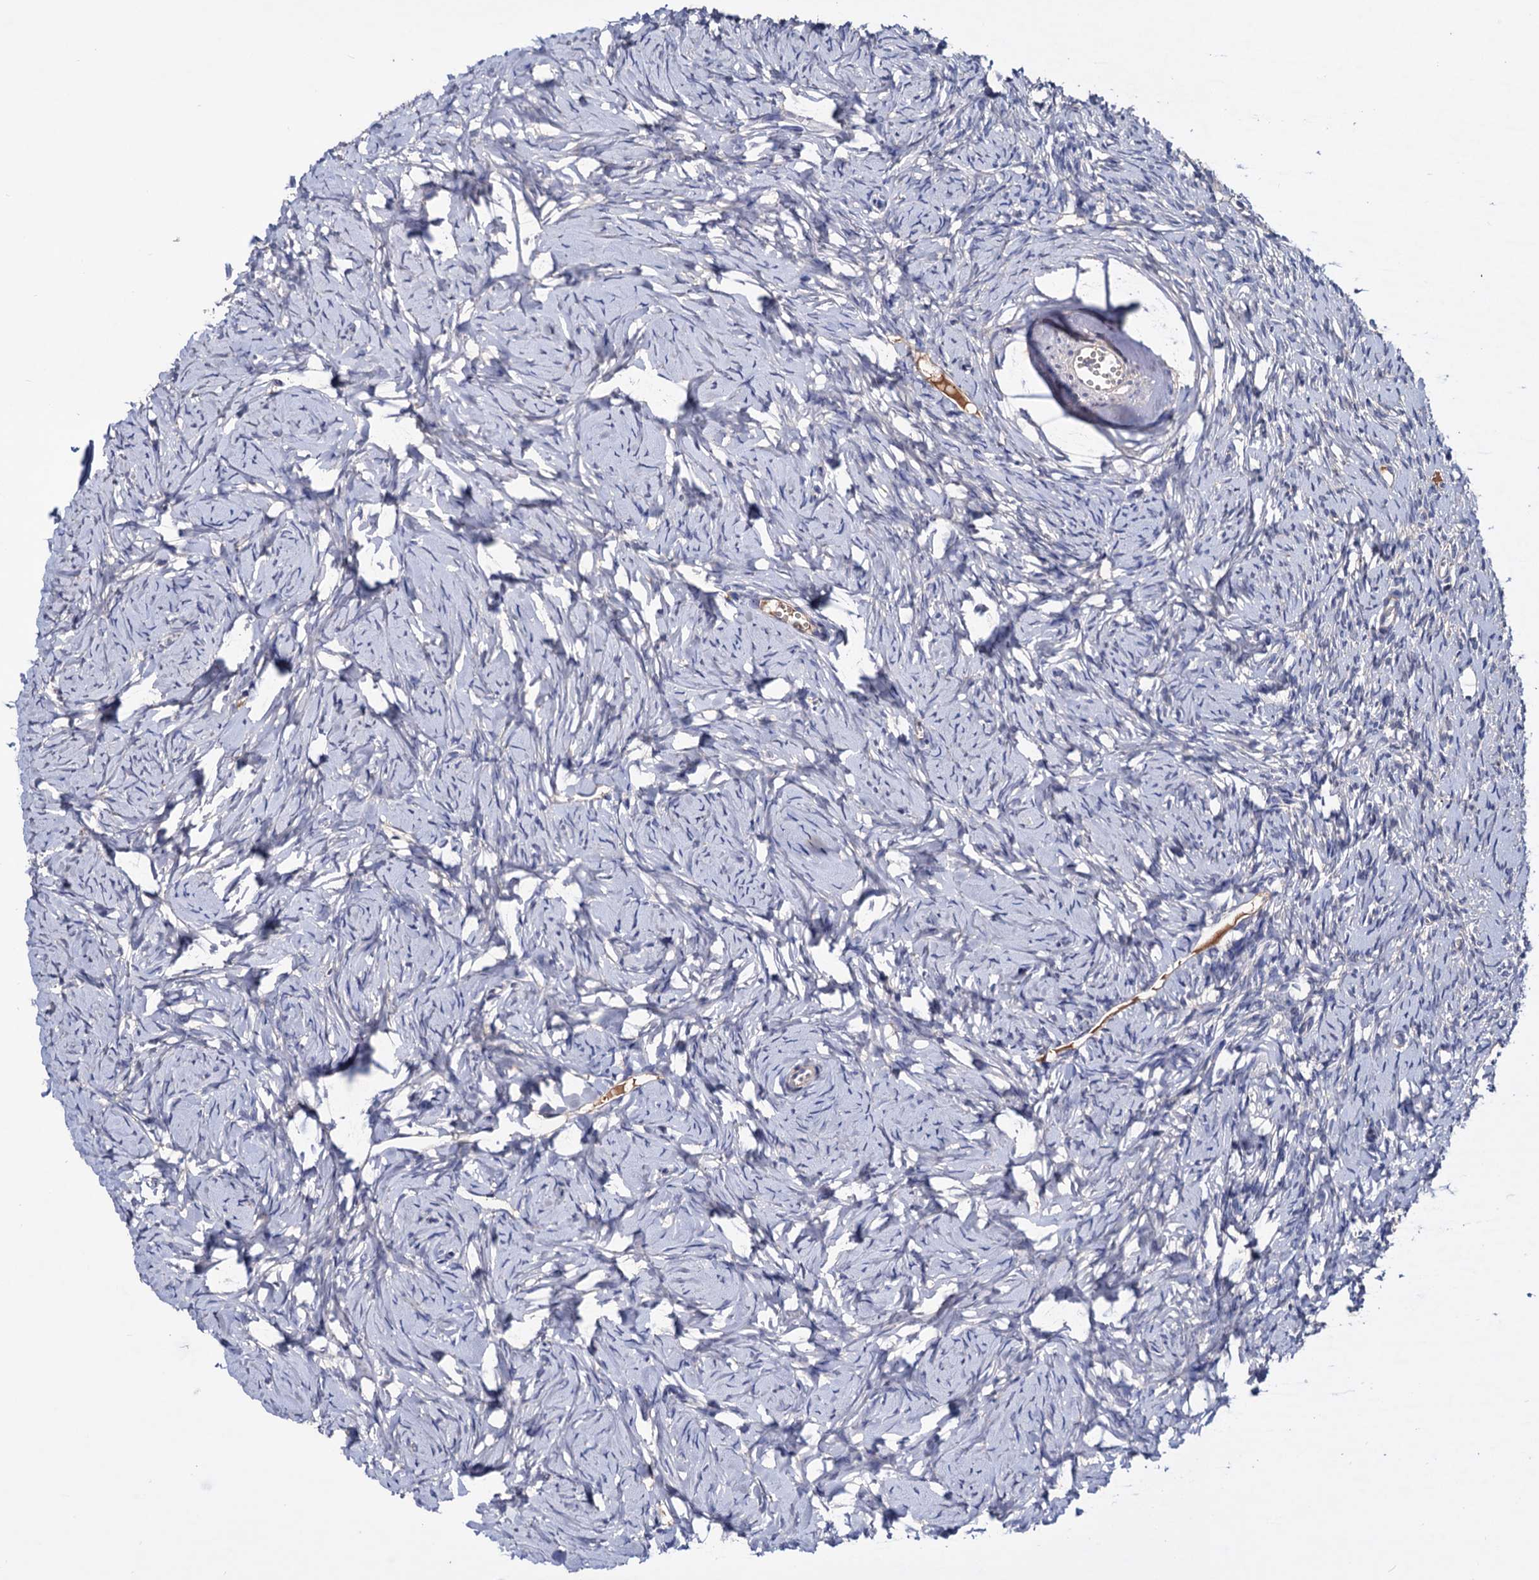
{"staining": {"intensity": "negative", "quantity": "none", "location": "none"}, "tissue": "ovary", "cell_type": "Ovarian stroma cells", "image_type": "normal", "snomed": [{"axis": "morphology", "description": "Normal tissue, NOS"}, {"axis": "topography", "description": "Ovary"}], "caption": "The image shows no staining of ovarian stroma cells in benign ovary. The staining was performed using DAB (3,3'-diaminobenzidine) to visualize the protein expression in brown, while the nuclei were stained in blue with hematoxylin (Magnification: 20x).", "gene": "NPAS4", "patient": {"sex": "female", "age": 51}}